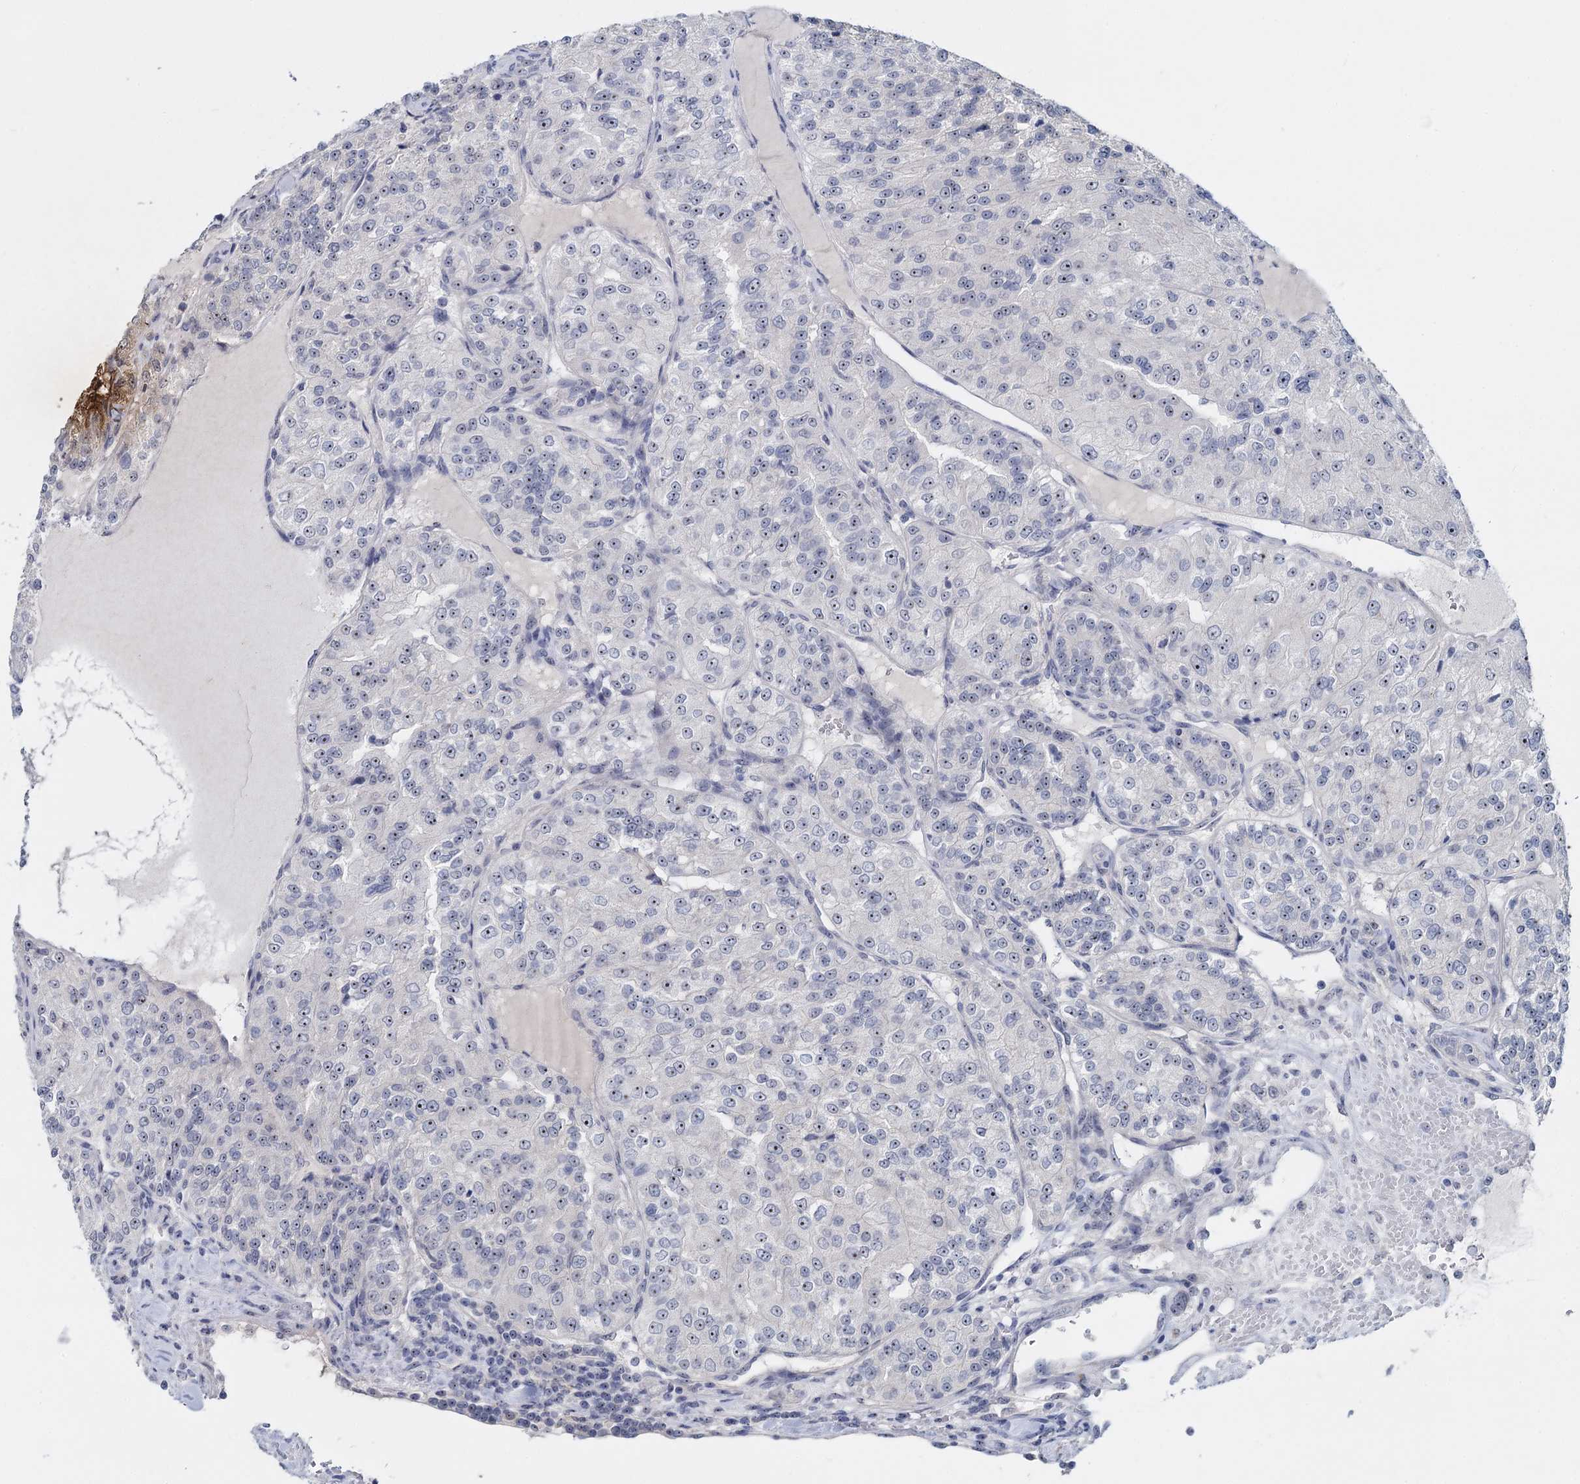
{"staining": {"intensity": "negative", "quantity": "none", "location": "none"}, "tissue": "renal cancer", "cell_type": "Tumor cells", "image_type": "cancer", "snomed": [{"axis": "morphology", "description": "Adenocarcinoma, NOS"}, {"axis": "topography", "description": "Kidney"}], "caption": "Immunohistochemistry (IHC) of human renal cancer (adenocarcinoma) exhibits no expression in tumor cells.", "gene": "SFN", "patient": {"sex": "female", "age": 63}}